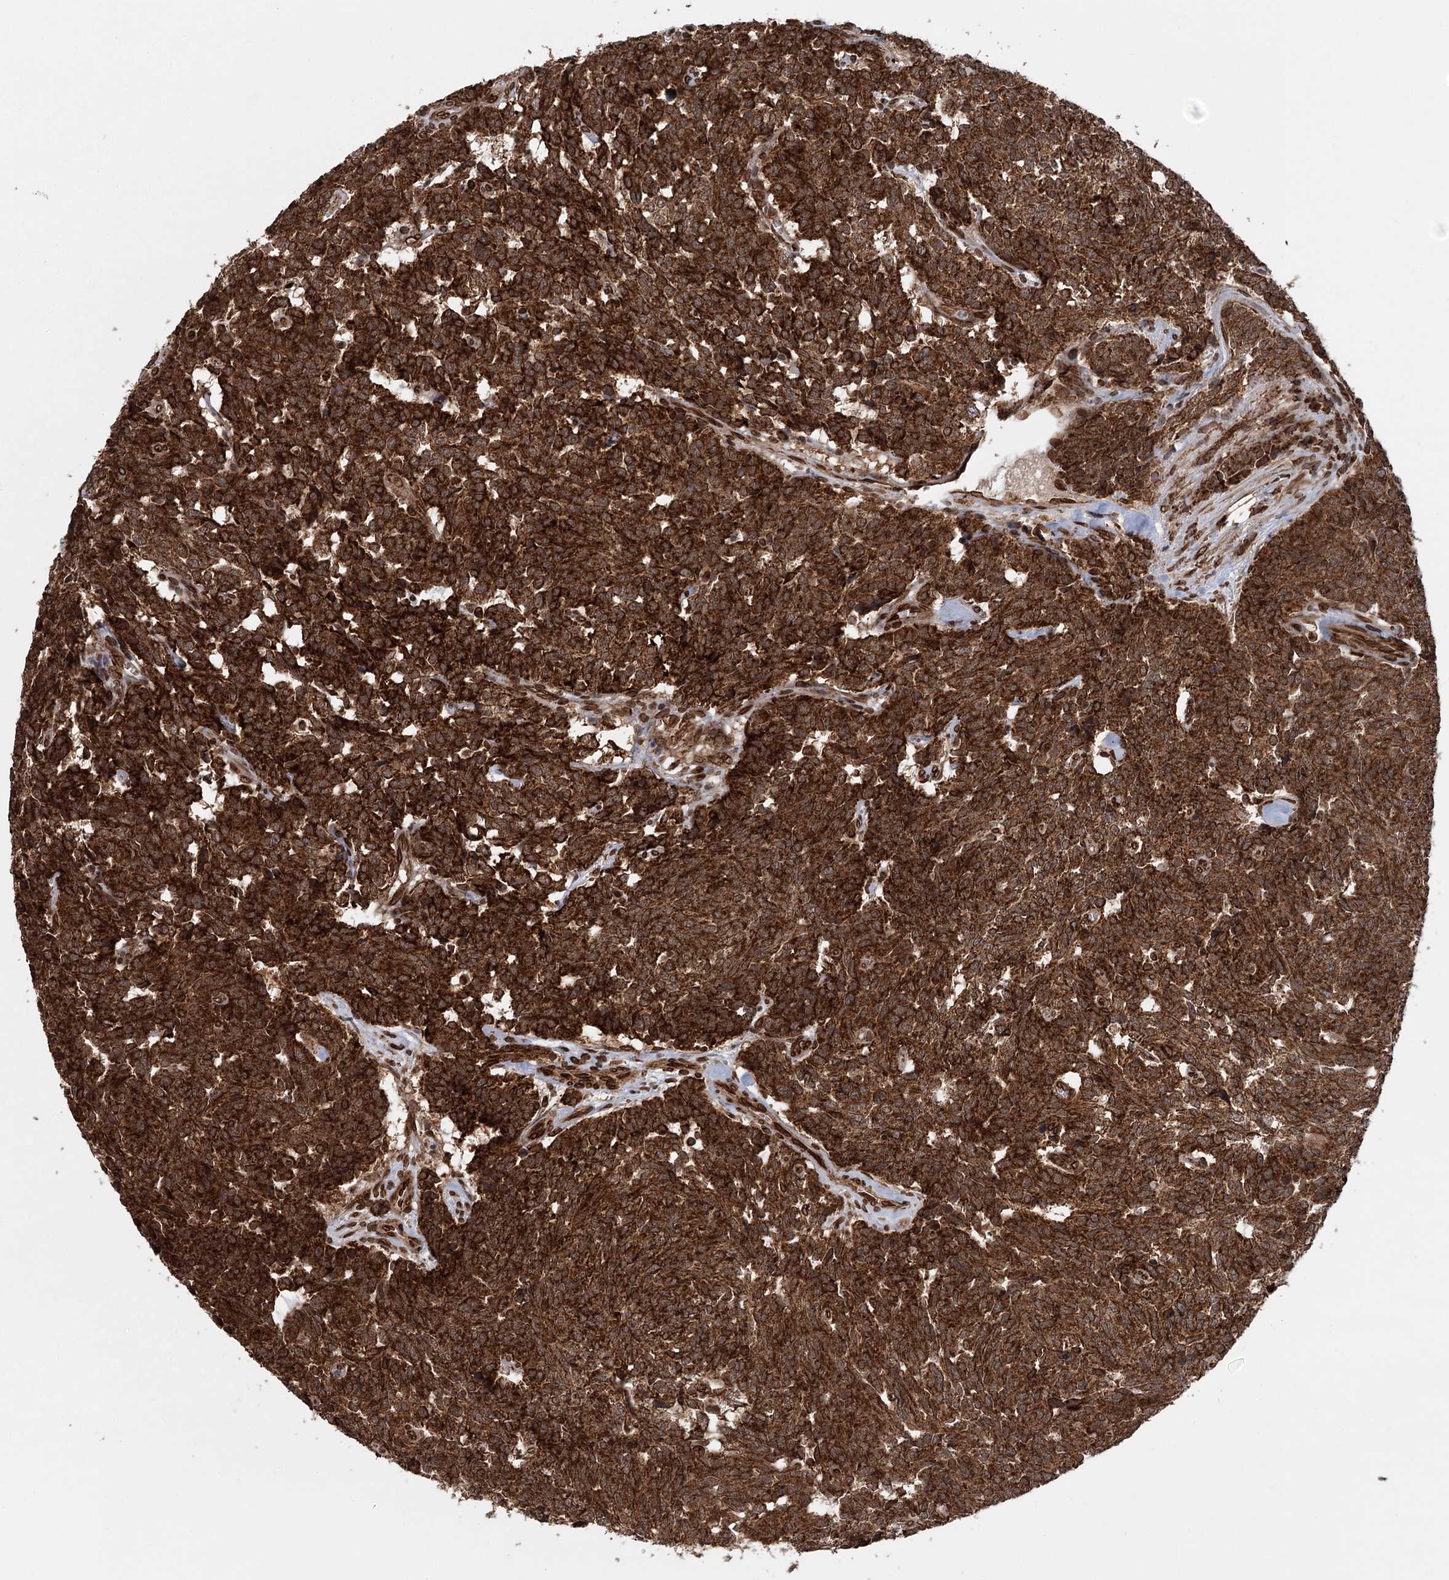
{"staining": {"intensity": "strong", "quantity": ">75%", "location": "cytoplasmic/membranous"}, "tissue": "carcinoid", "cell_type": "Tumor cells", "image_type": "cancer", "snomed": [{"axis": "morphology", "description": "Carcinoid, malignant, NOS"}, {"axis": "topography", "description": "Lung"}], "caption": "Immunohistochemistry (DAB (3,3'-diaminobenzidine)) staining of carcinoid shows strong cytoplasmic/membranous protein positivity in about >75% of tumor cells. (IHC, brightfield microscopy, high magnification).", "gene": "BCKDHA", "patient": {"sex": "female", "age": 46}}